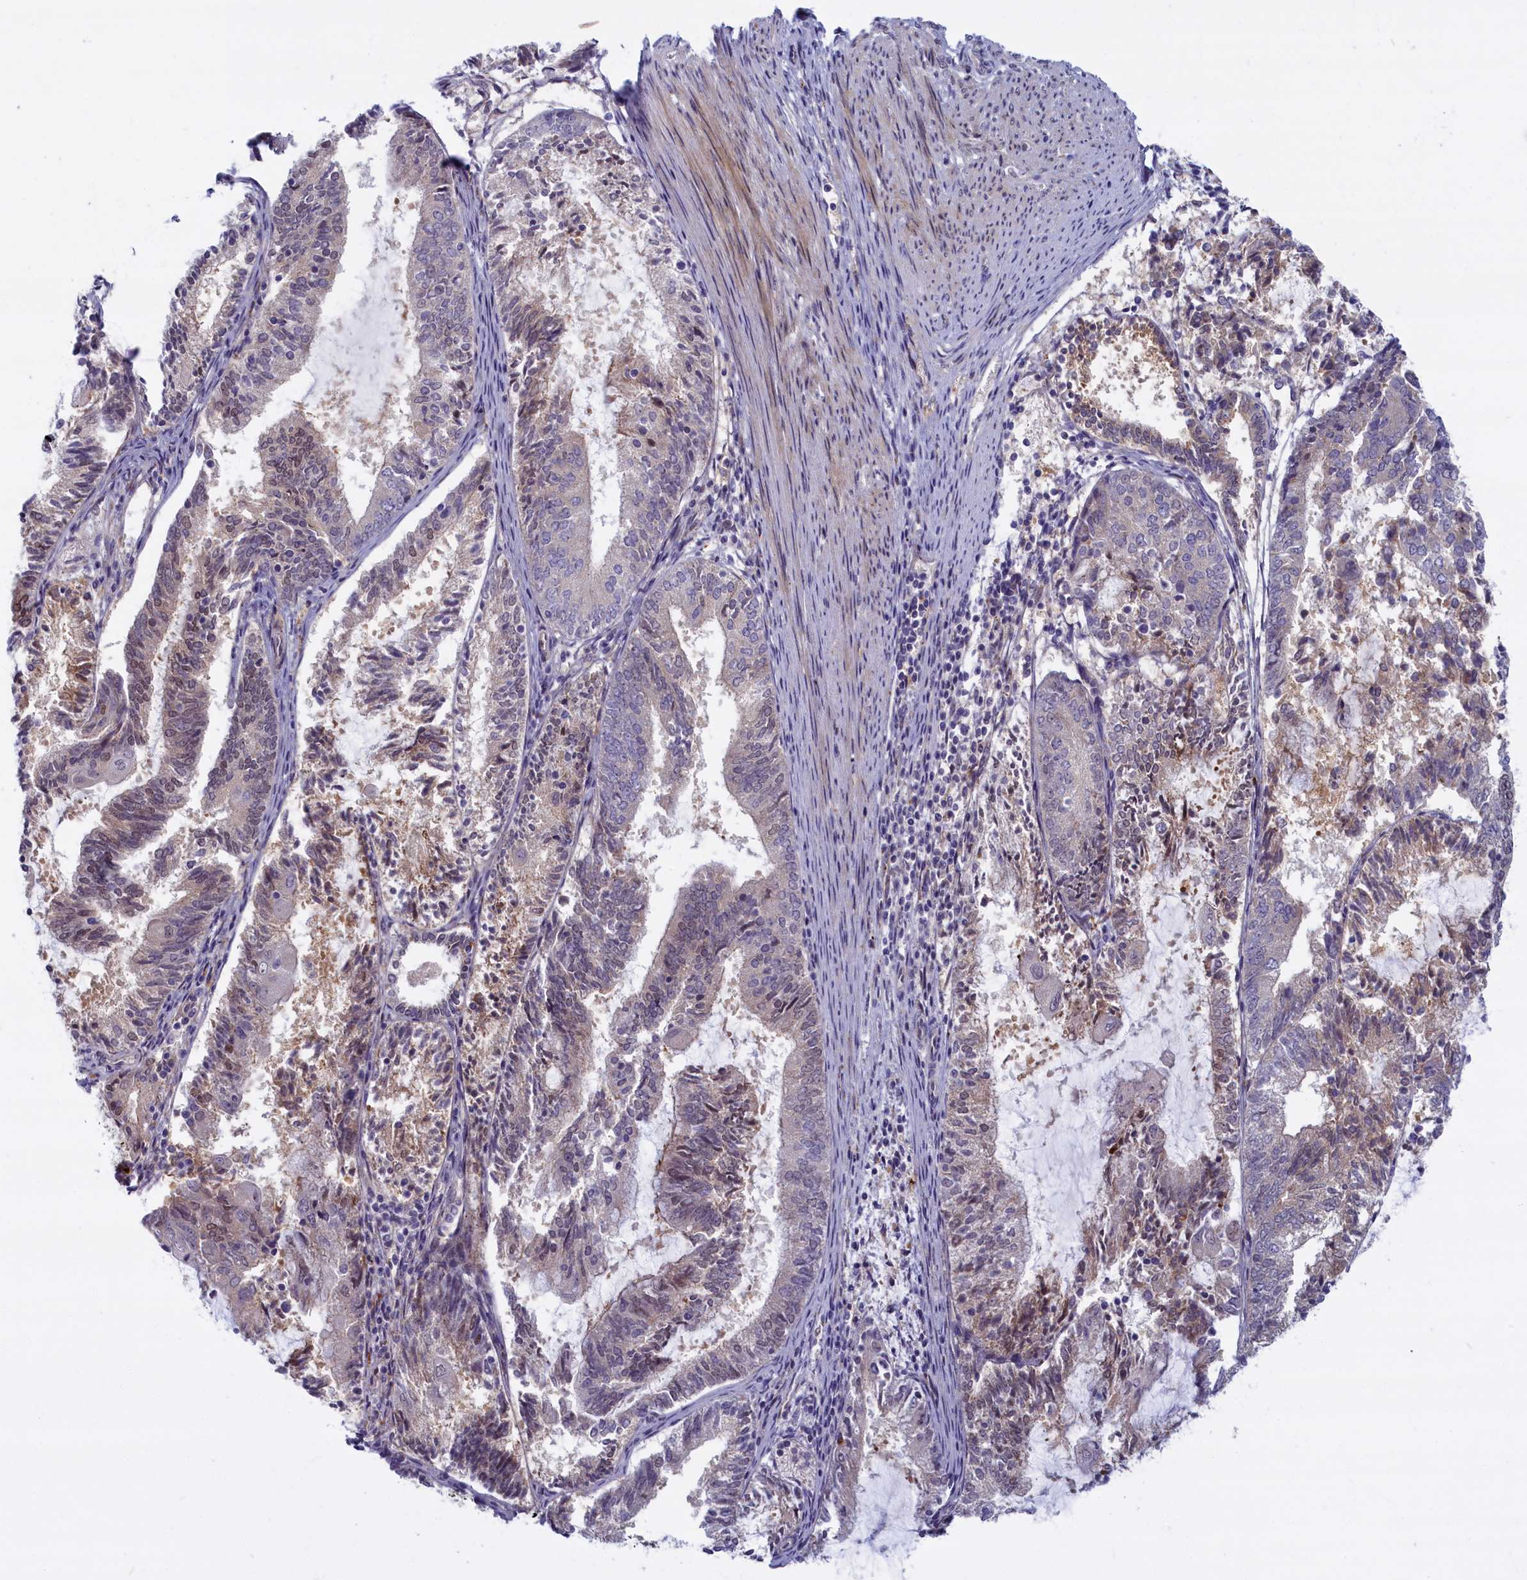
{"staining": {"intensity": "weak", "quantity": "<25%", "location": "cytoplasmic/membranous"}, "tissue": "endometrial cancer", "cell_type": "Tumor cells", "image_type": "cancer", "snomed": [{"axis": "morphology", "description": "Adenocarcinoma, NOS"}, {"axis": "topography", "description": "Endometrium"}], "caption": "Tumor cells are negative for brown protein staining in endometrial cancer (adenocarcinoma).", "gene": "FCSK", "patient": {"sex": "female", "age": 81}}